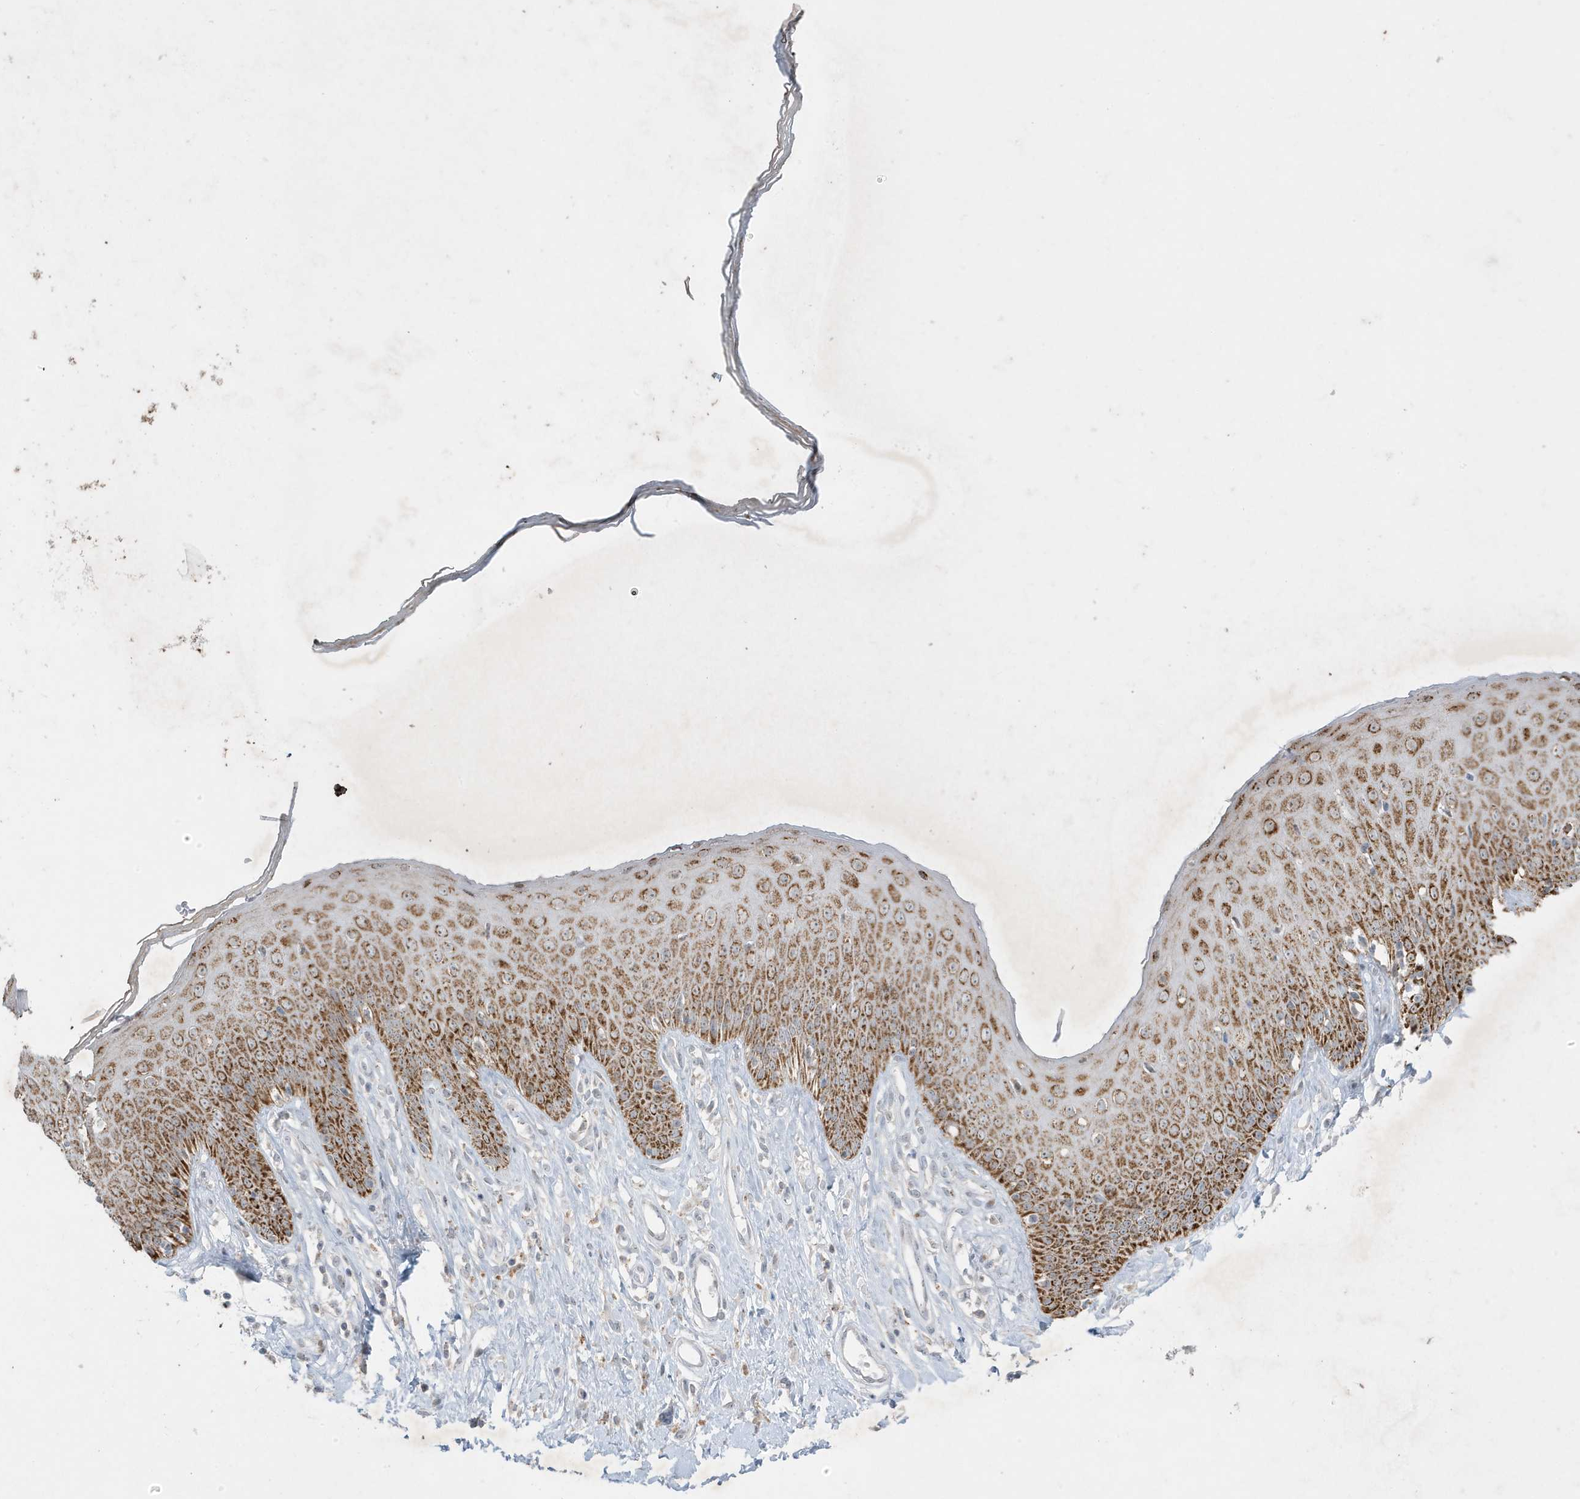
{"staining": {"intensity": "strong", "quantity": ">75%", "location": "cytoplasmic/membranous"}, "tissue": "skin", "cell_type": "Epidermal cells", "image_type": "normal", "snomed": [{"axis": "morphology", "description": "Normal tissue, NOS"}, {"axis": "morphology", "description": "Squamous cell carcinoma, NOS"}, {"axis": "topography", "description": "Vulva"}], "caption": "Immunohistochemistry micrograph of benign human skin stained for a protein (brown), which reveals high levels of strong cytoplasmic/membranous positivity in about >75% of epidermal cells.", "gene": "FNDC1", "patient": {"sex": "female", "age": 85}}